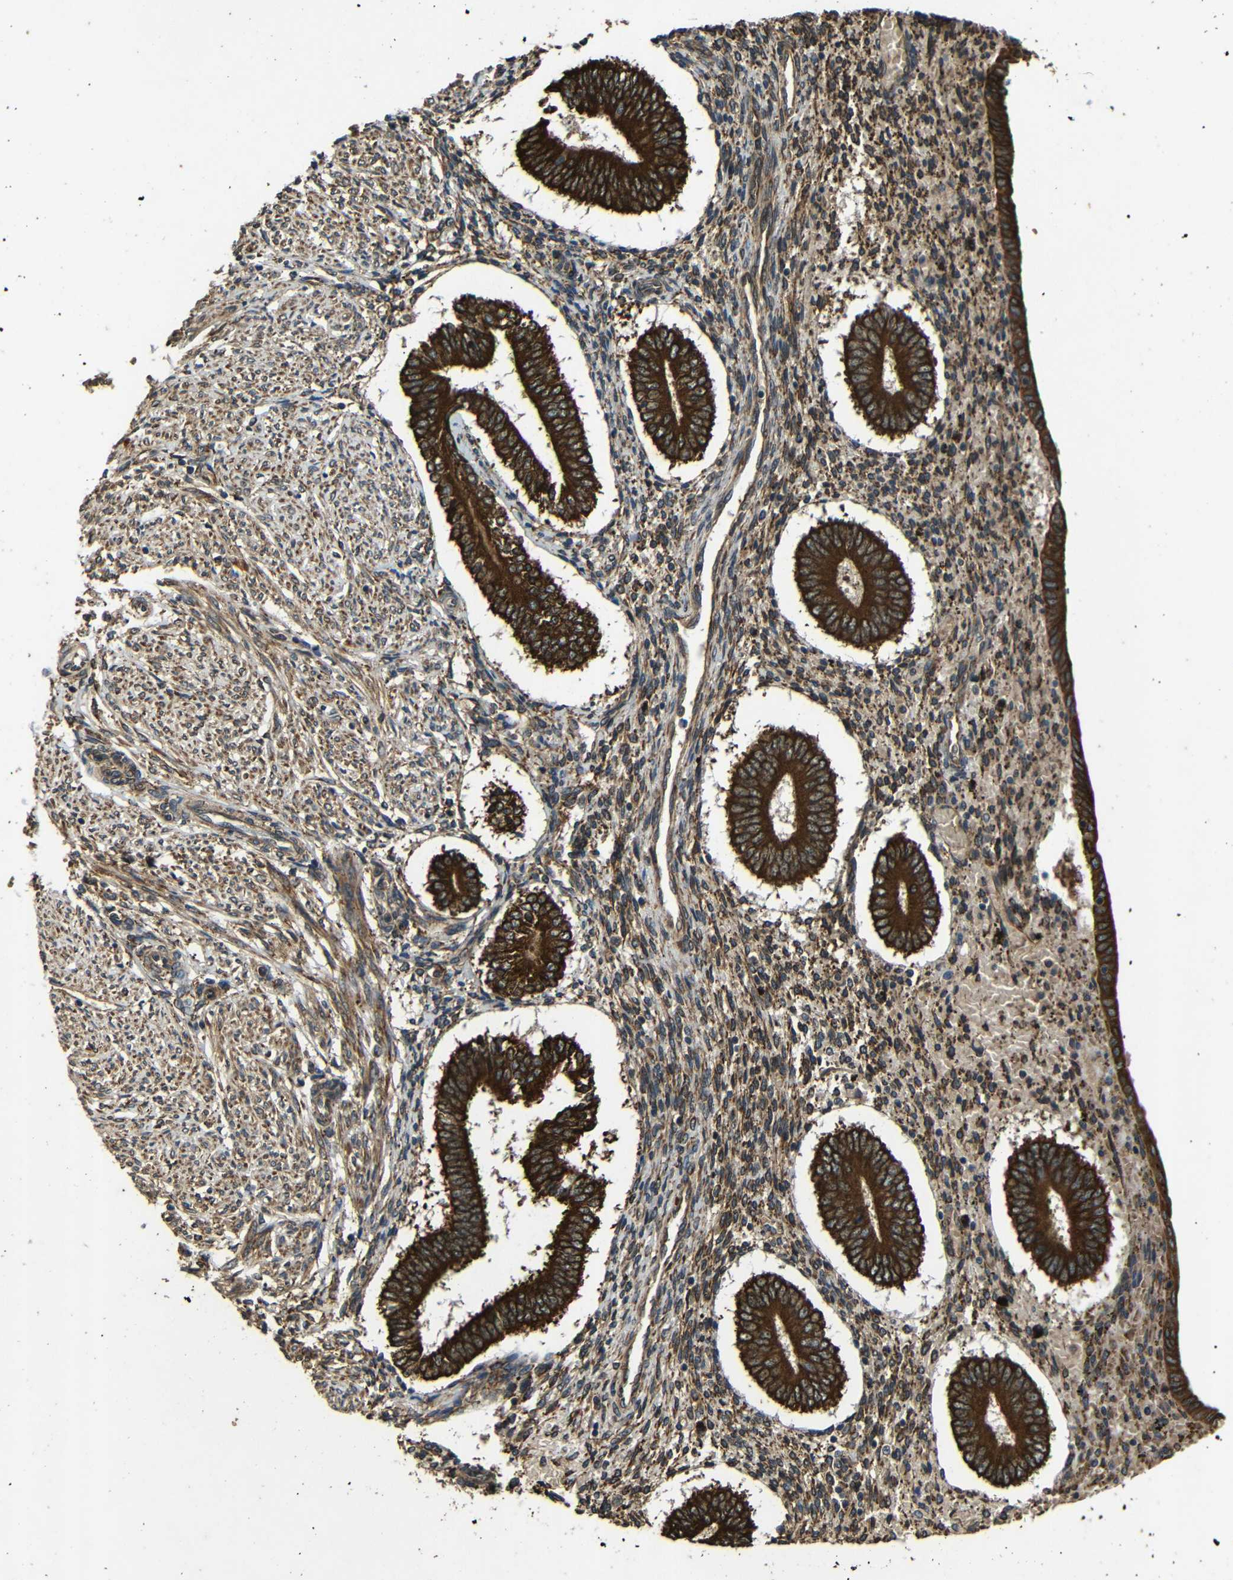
{"staining": {"intensity": "moderate", "quantity": ">75%", "location": "cytoplasmic/membranous"}, "tissue": "endometrium", "cell_type": "Cells in endometrial stroma", "image_type": "normal", "snomed": [{"axis": "morphology", "description": "Normal tissue, NOS"}, {"axis": "topography", "description": "Endometrium"}], "caption": "The immunohistochemical stain shows moderate cytoplasmic/membranous staining in cells in endometrial stroma of normal endometrium.", "gene": "TRPC1", "patient": {"sex": "female", "age": 42}}